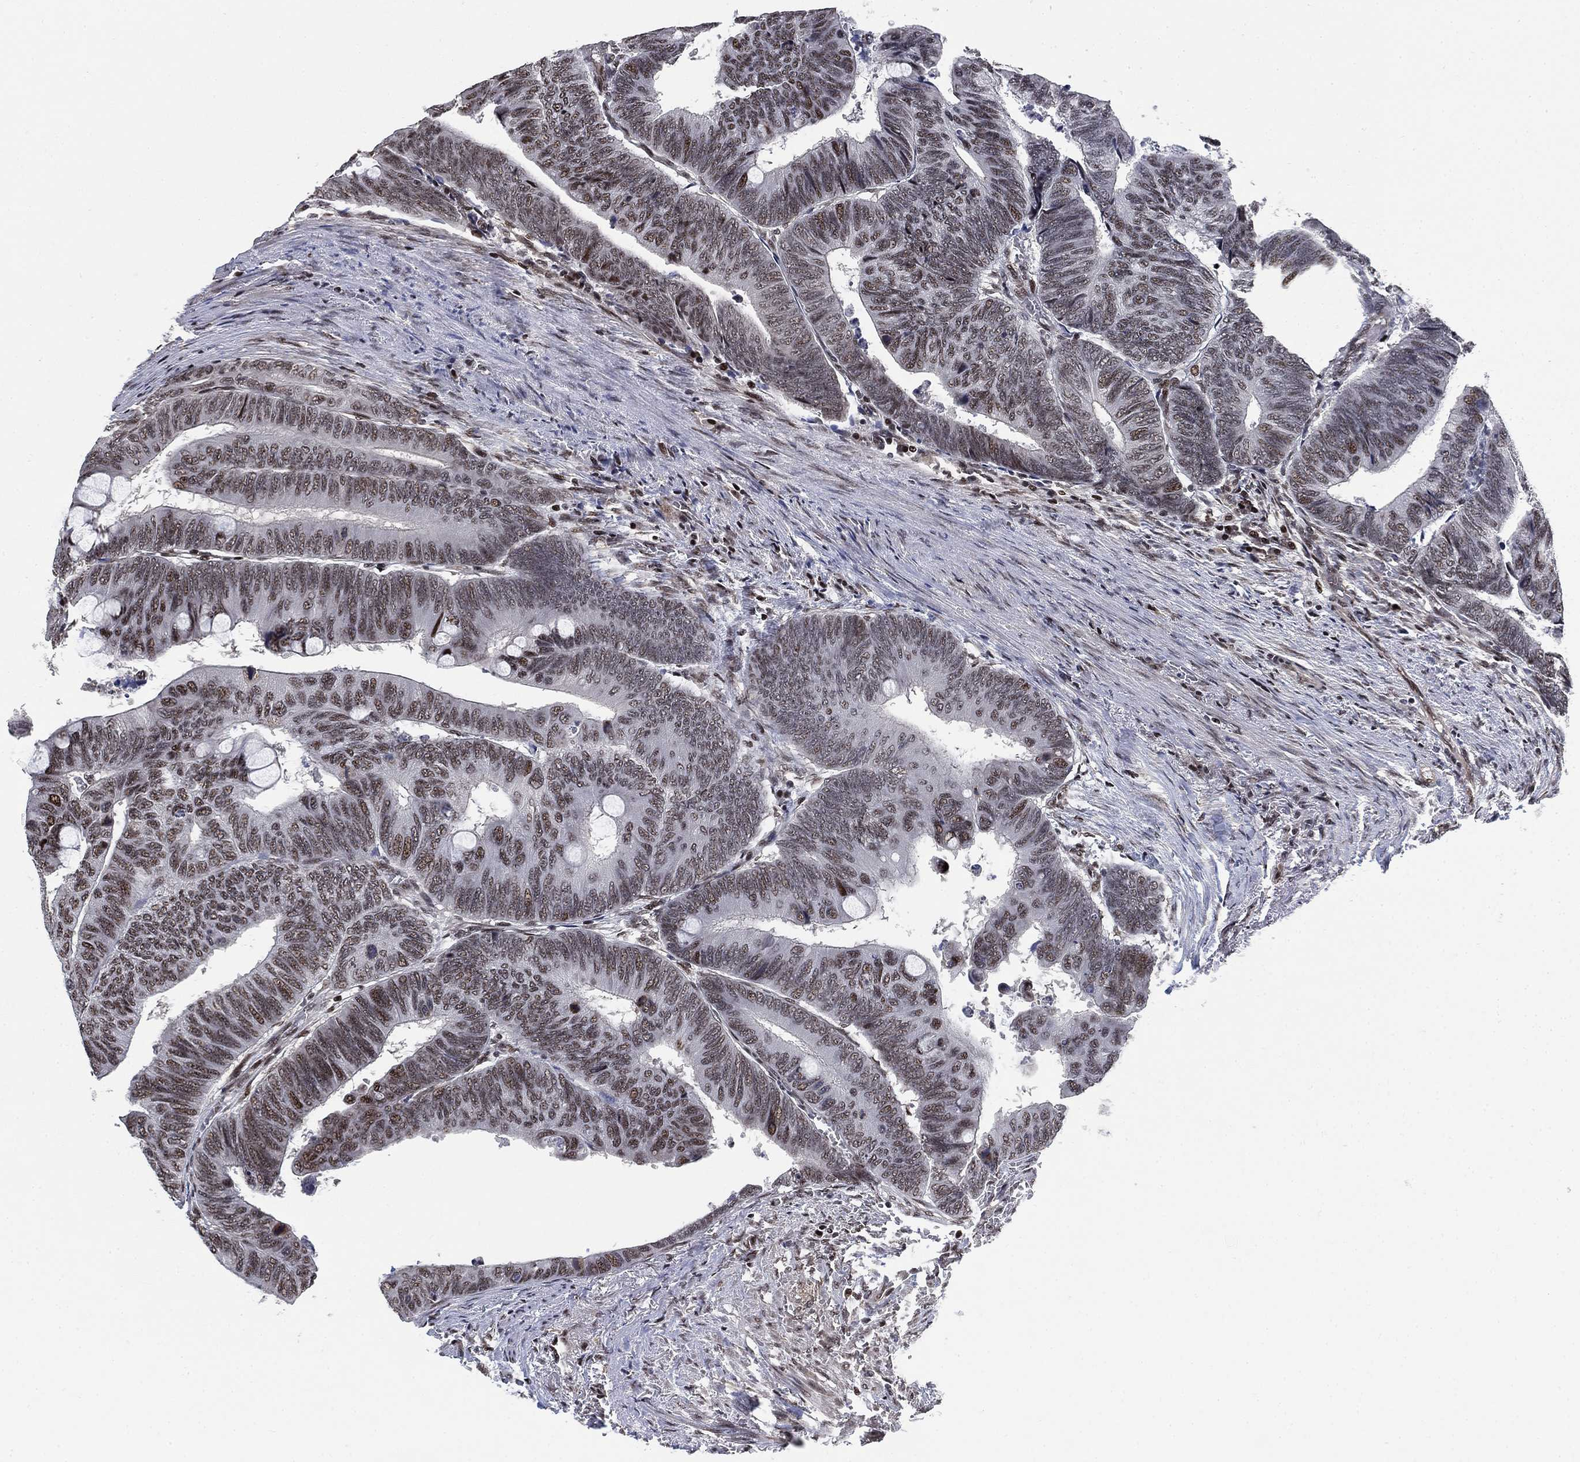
{"staining": {"intensity": "moderate", "quantity": "<25%", "location": "nuclear"}, "tissue": "colorectal cancer", "cell_type": "Tumor cells", "image_type": "cancer", "snomed": [{"axis": "morphology", "description": "Normal tissue, NOS"}, {"axis": "morphology", "description": "Adenocarcinoma, NOS"}, {"axis": "topography", "description": "Rectum"}, {"axis": "topography", "description": "Peripheral nerve tissue"}], "caption": "A high-resolution histopathology image shows IHC staining of colorectal adenocarcinoma, which demonstrates moderate nuclear staining in approximately <25% of tumor cells. (brown staining indicates protein expression, while blue staining denotes nuclei).", "gene": "ZSCAN30", "patient": {"sex": "male", "age": 92}}